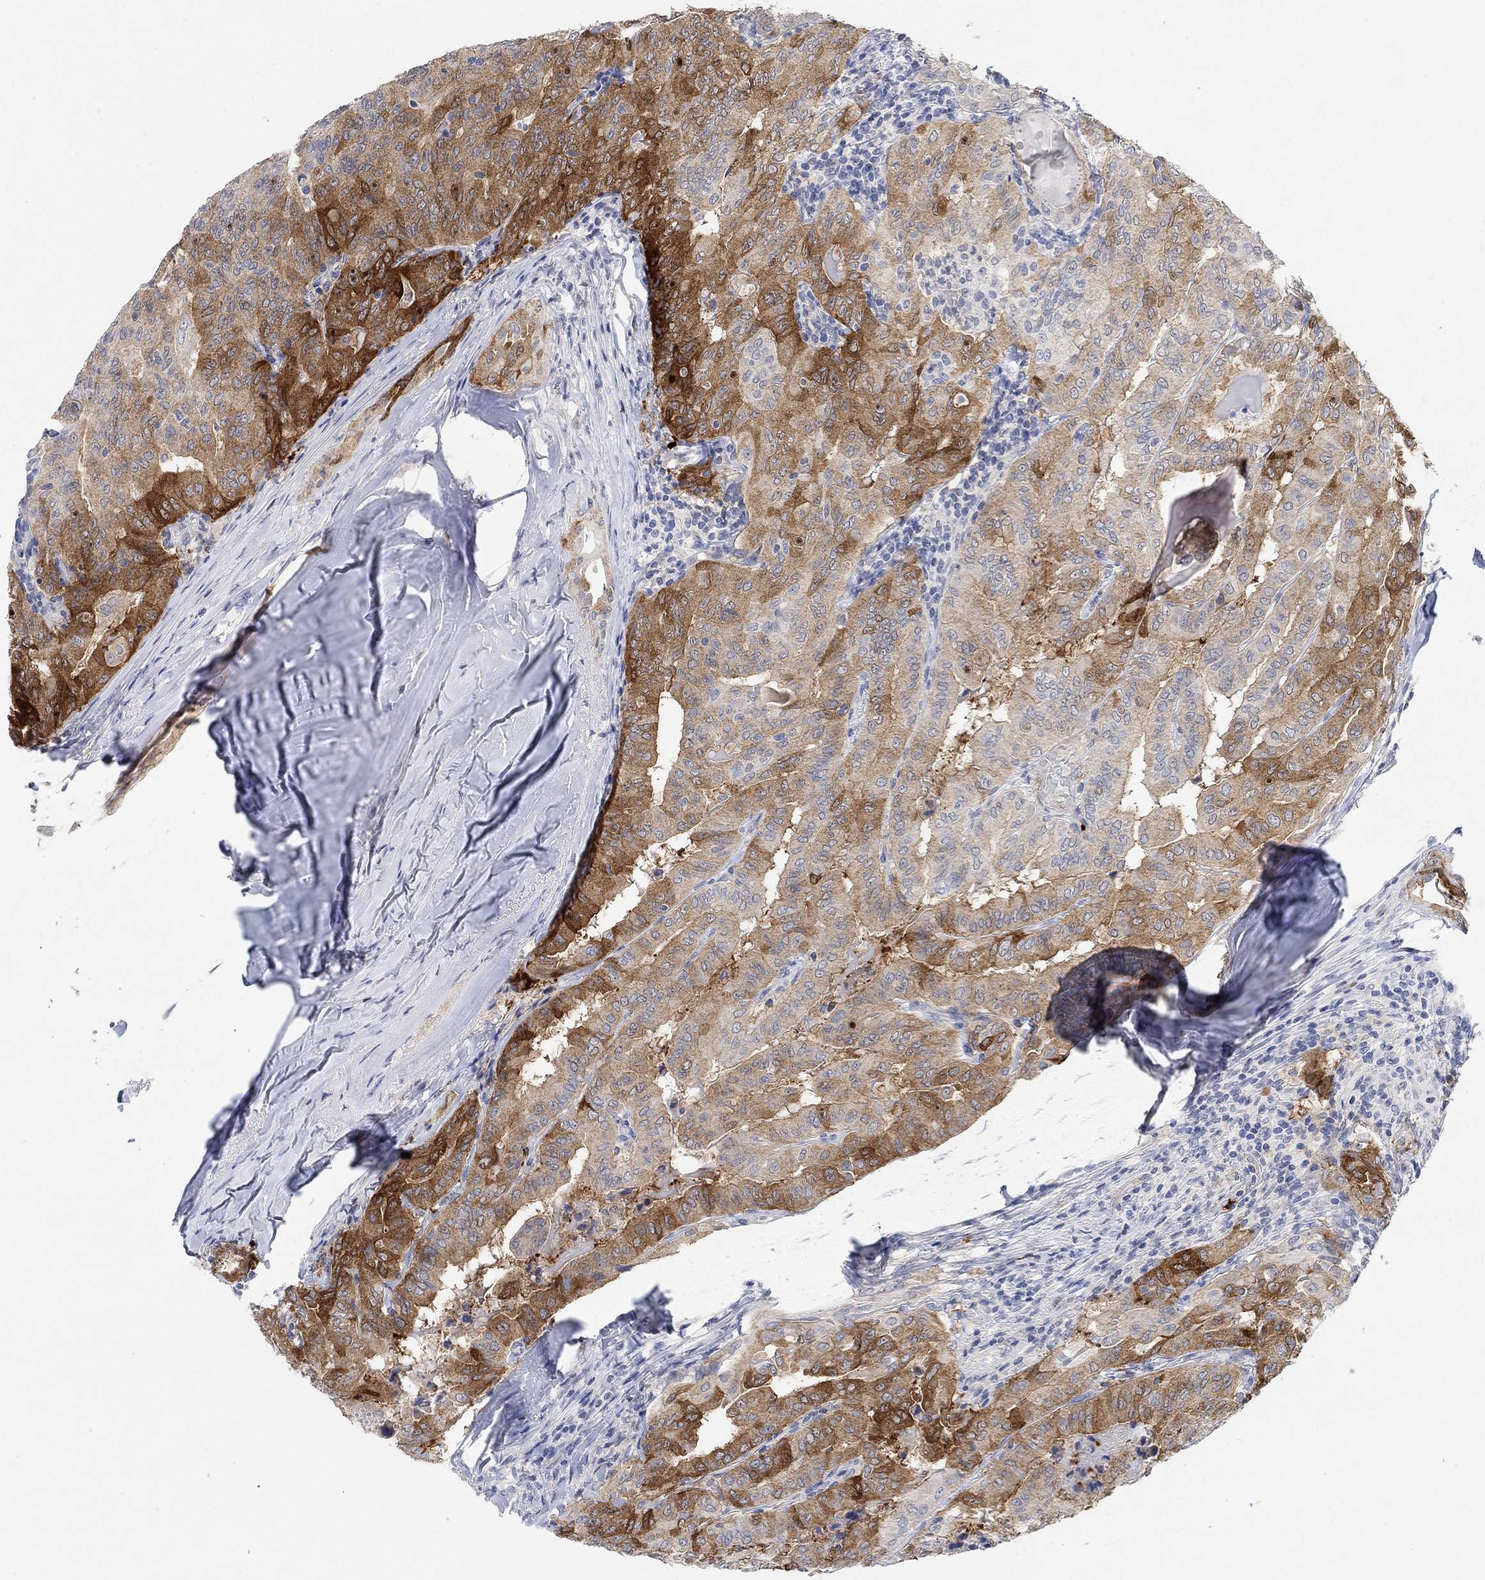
{"staining": {"intensity": "strong", "quantity": "25%-75%", "location": "cytoplasmic/membranous"}, "tissue": "thyroid cancer", "cell_type": "Tumor cells", "image_type": "cancer", "snomed": [{"axis": "morphology", "description": "Papillary adenocarcinoma, NOS"}, {"axis": "topography", "description": "Thyroid gland"}], "caption": "A photomicrograph showing strong cytoplasmic/membranous staining in about 25%-75% of tumor cells in thyroid cancer (papillary adenocarcinoma), as visualized by brown immunohistochemical staining.", "gene": "VAT1L", "patient": {"sex": "female", "age": 68}}